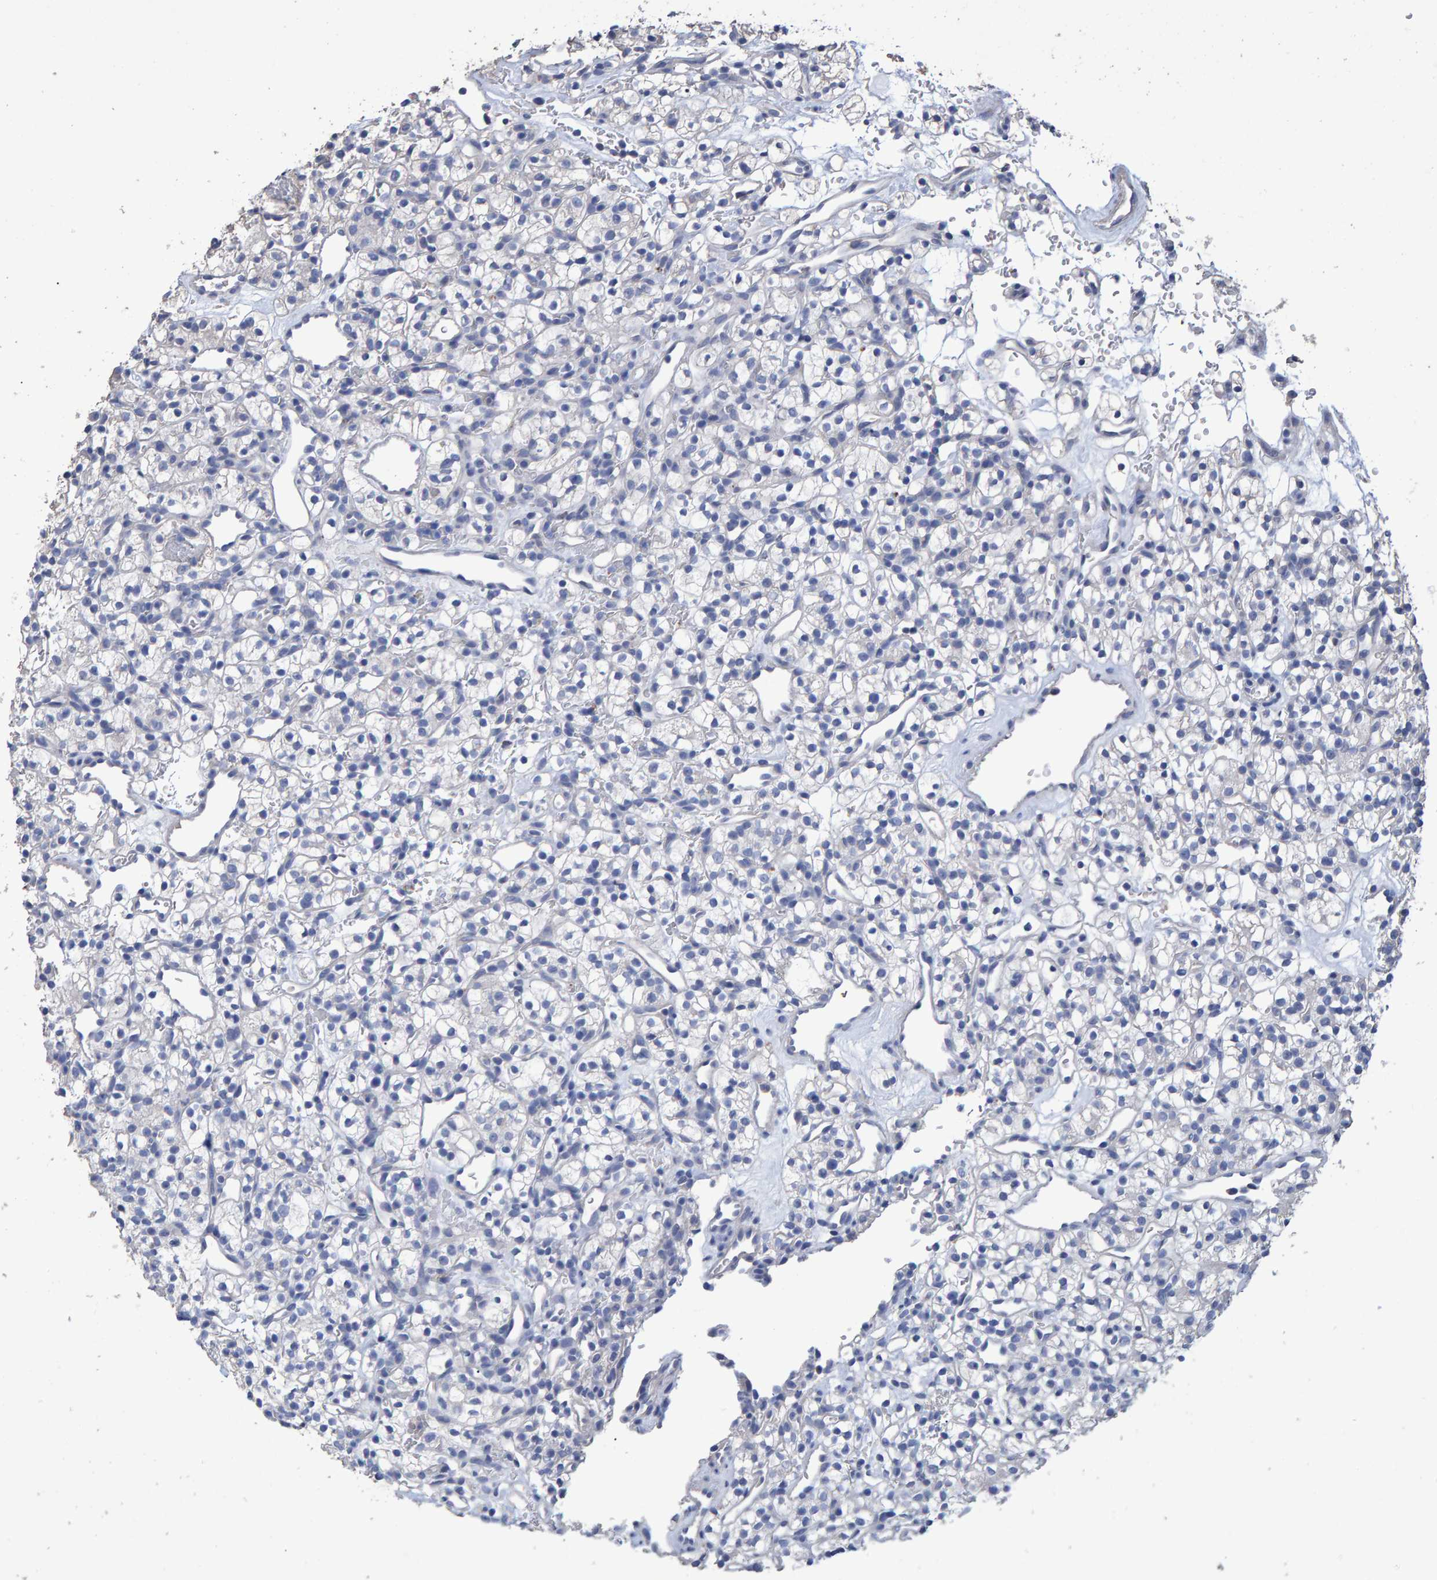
{"staining": {"intensity": "negative", "quantity": "none", "location": "none"}, "tissue": "renal cancer", "cell_type": "Tumor cells", "image_type": "cancer", "snomed": [{"axis": "morphology", "description": "Adenocarcinoma, NOS"}, {"axis": "topography", "description": "Kidney"}], "caption": "Immunohistochemistry (IHC) image of neoplastic tissue: renal cancer stained with DAB reveals no significant protein expression in tumor cells.", "gene": "HEMGN", "patient": {"sex": "female", "age": 57}}